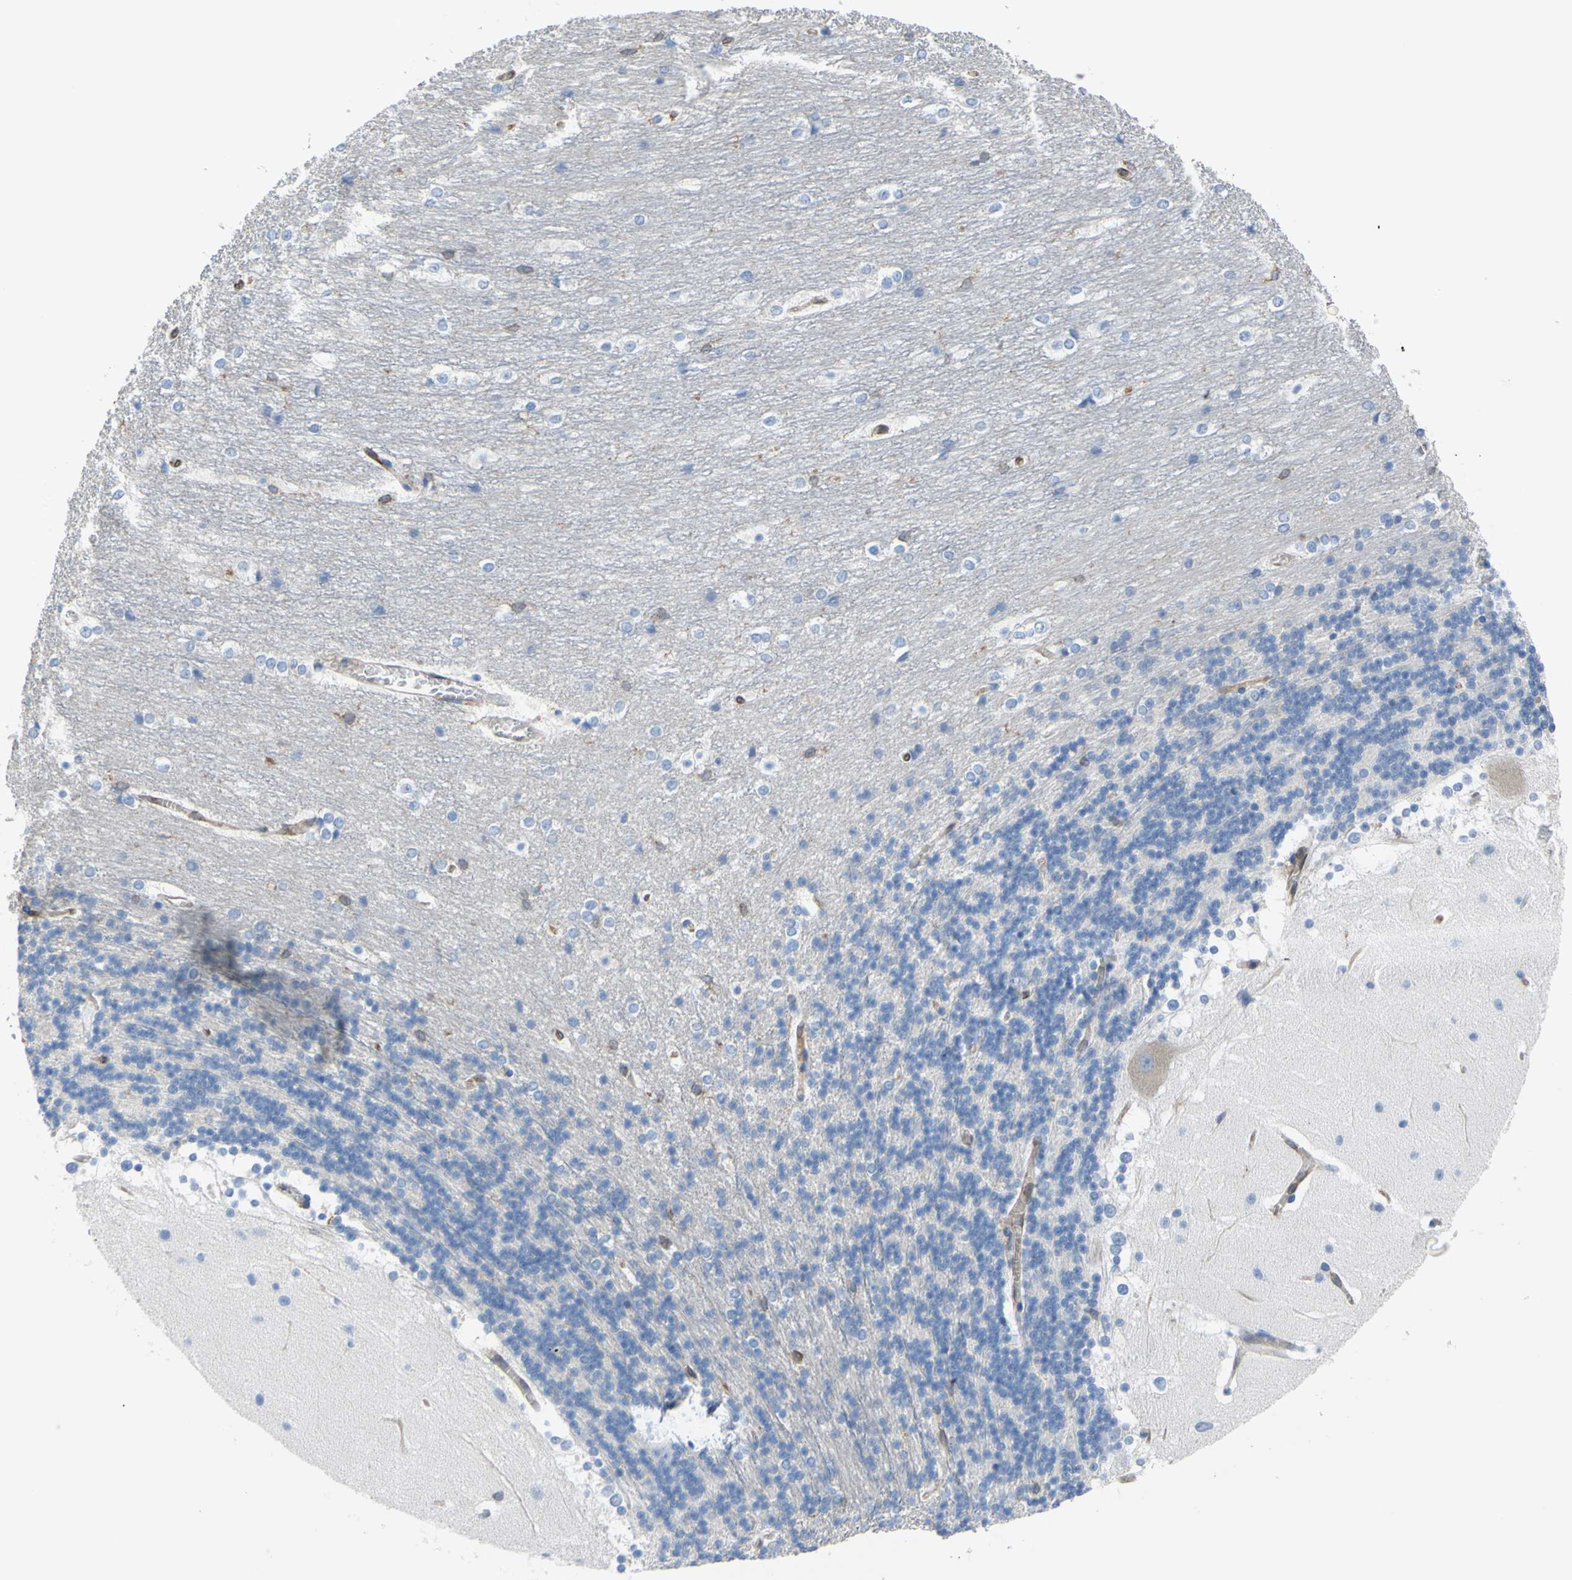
{"staining": {"intensity": "negative", "quantity": "none", "location": "none"}, "tissue": "cerebellum", "cell_type": "Cells in granular layer", "image_type": "normal", "snomed": [{"axis": "morphology", "description": "Normal tissue, NOS"}, {"axis": "topography", "description": "Cerebellum"}], "caption": "This image is of normal cerebellum stained with immunohistochemistry (IHC) to label a protein in brown with the nuclei are counter-stained blue. There is no positivity in cells in granular layer. (Brightfield microscopy of DAB immunohistochemistry at high magnification).", "gene": "MGST2", "patient": {"sex": "female", "age": 19}}